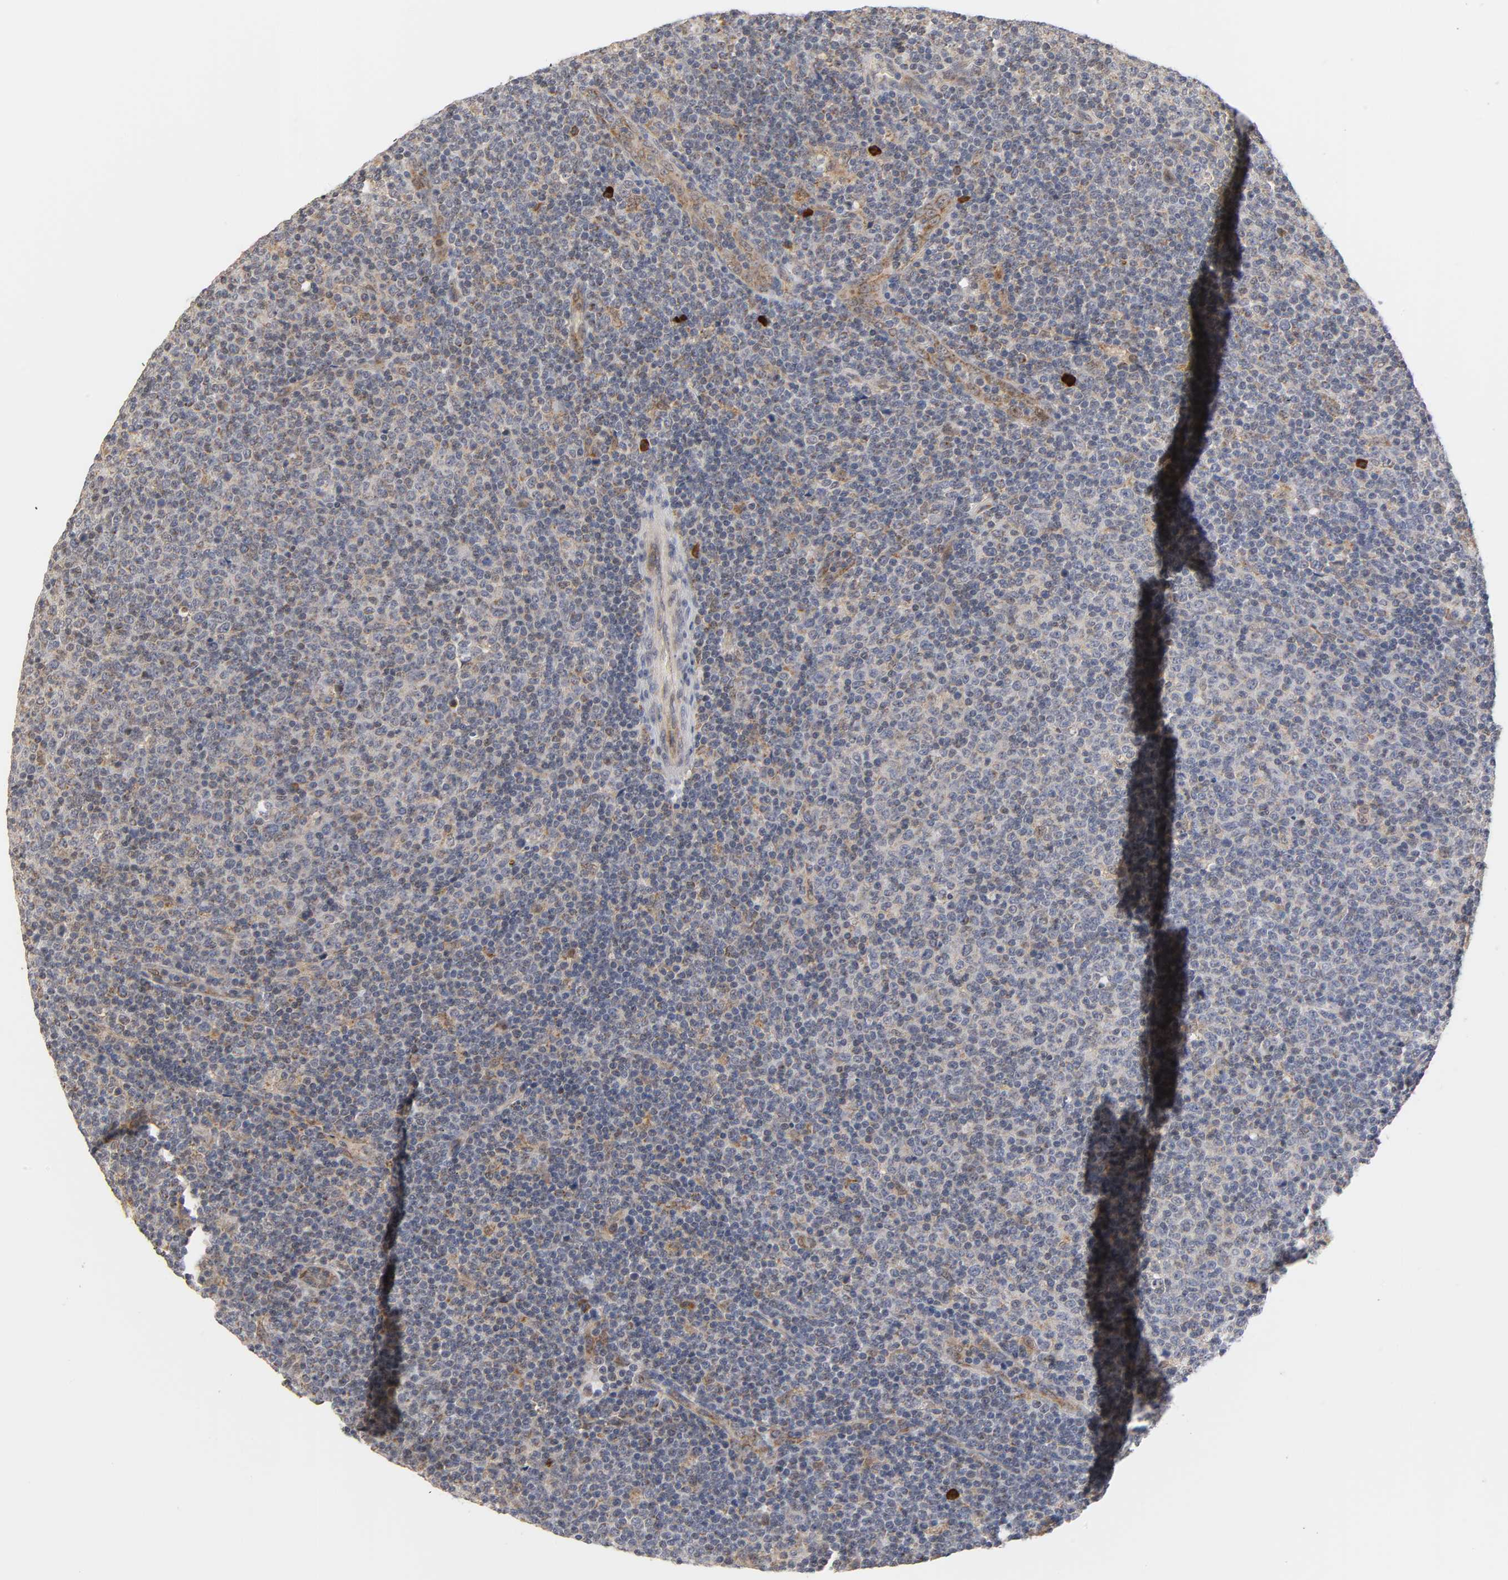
{"staining": {"intensity": "moderate", "quantity": ">75%", "location": "cytoplasmic/membranous"}, "tissue": "lymphoma", "cell_type": "Tumor cells", "image_type": "cancer", "snomed": [{"axis": "morphology", "description": "Malignant lymphoma, non-Hodgkin's type, Low grade"}, {"axis": "topography", "description": "Lymph node"}], "caption": "Immunohistochemical staining of malignant lymphoma, non-Hodgkin's type (low-grade) shows moderate cytoplasmic/membranous protein positivity in approximately >75% of tumor cells.", "gene": "GSTZ1", "patient": {"sex": "male", "age": 70}}